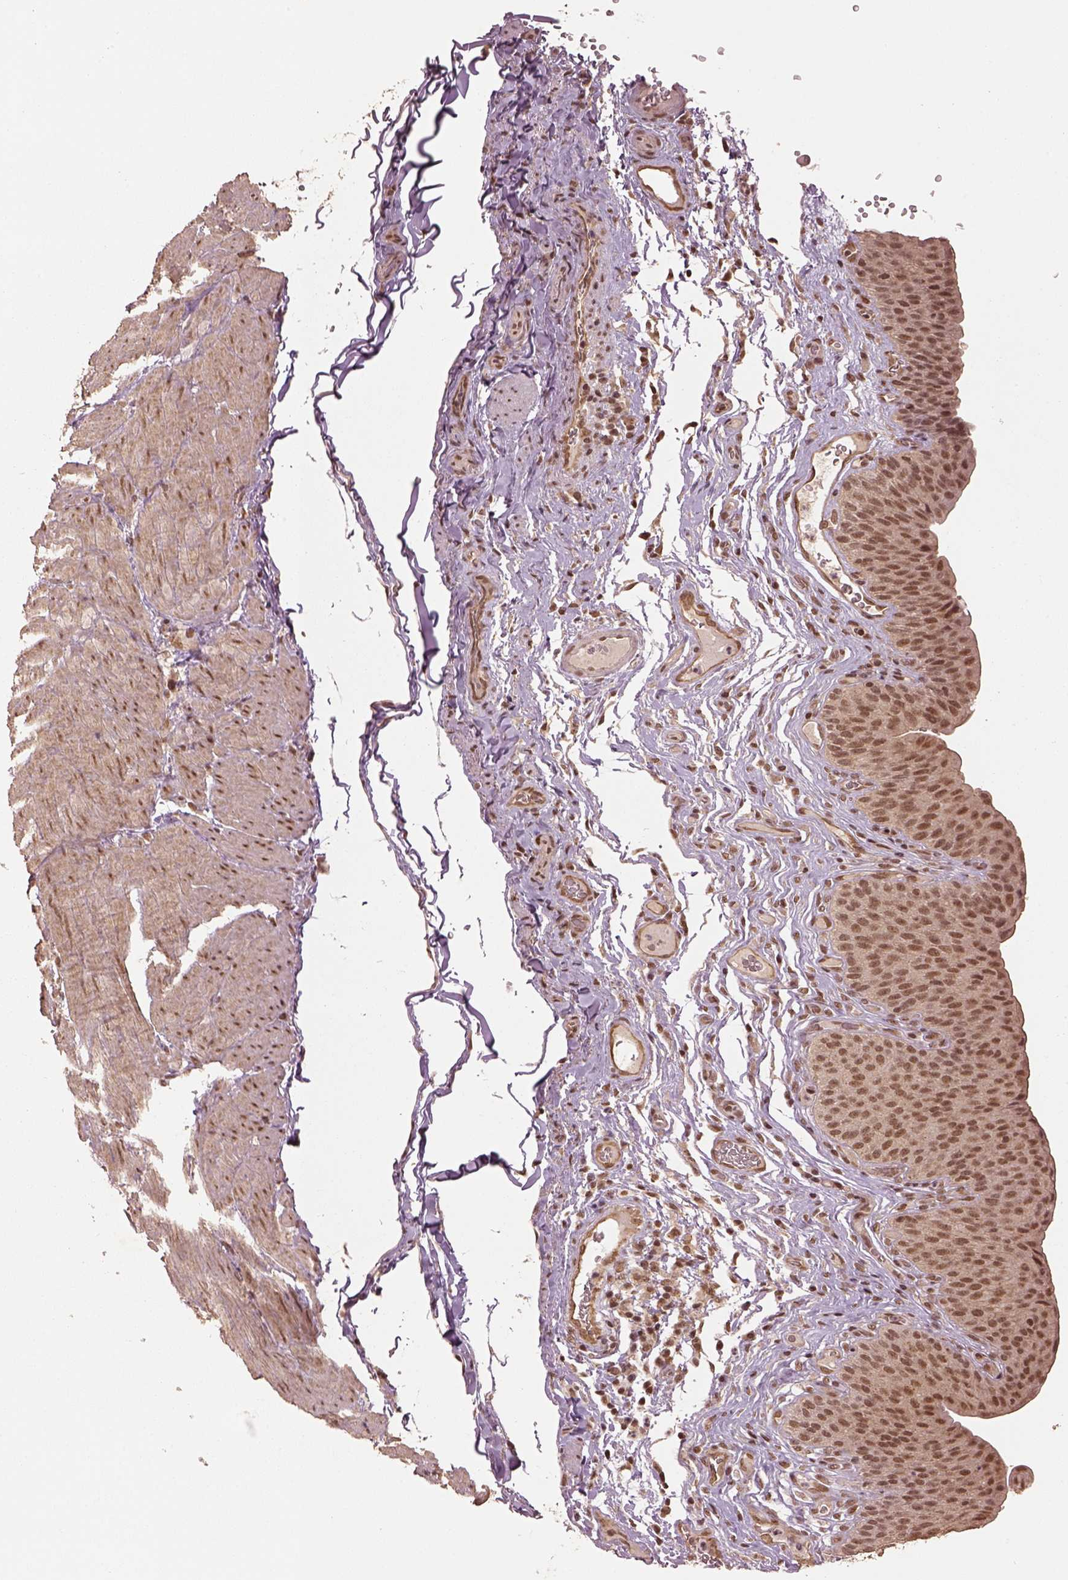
{"staining": {"intensity": "moderate", "quantity": ">75%", "location": "nuclear"}, "tissue": "urinary bladder", "cell_type": "Urothelial cells", "image_type": "normal", "snomed": [{"axis": "morphology", "description": "Normal tissue, NOS"}, {"axis": "topography", "description": "Urinary bladder"}], "caption": "Immunohistochemical staining of unremarkable human urinary bladder displays moderate nuclear protein expression in about >75% of urothelial cells.", "gene": "BRD9", "patient": {"sex": "male", "age": 66}}